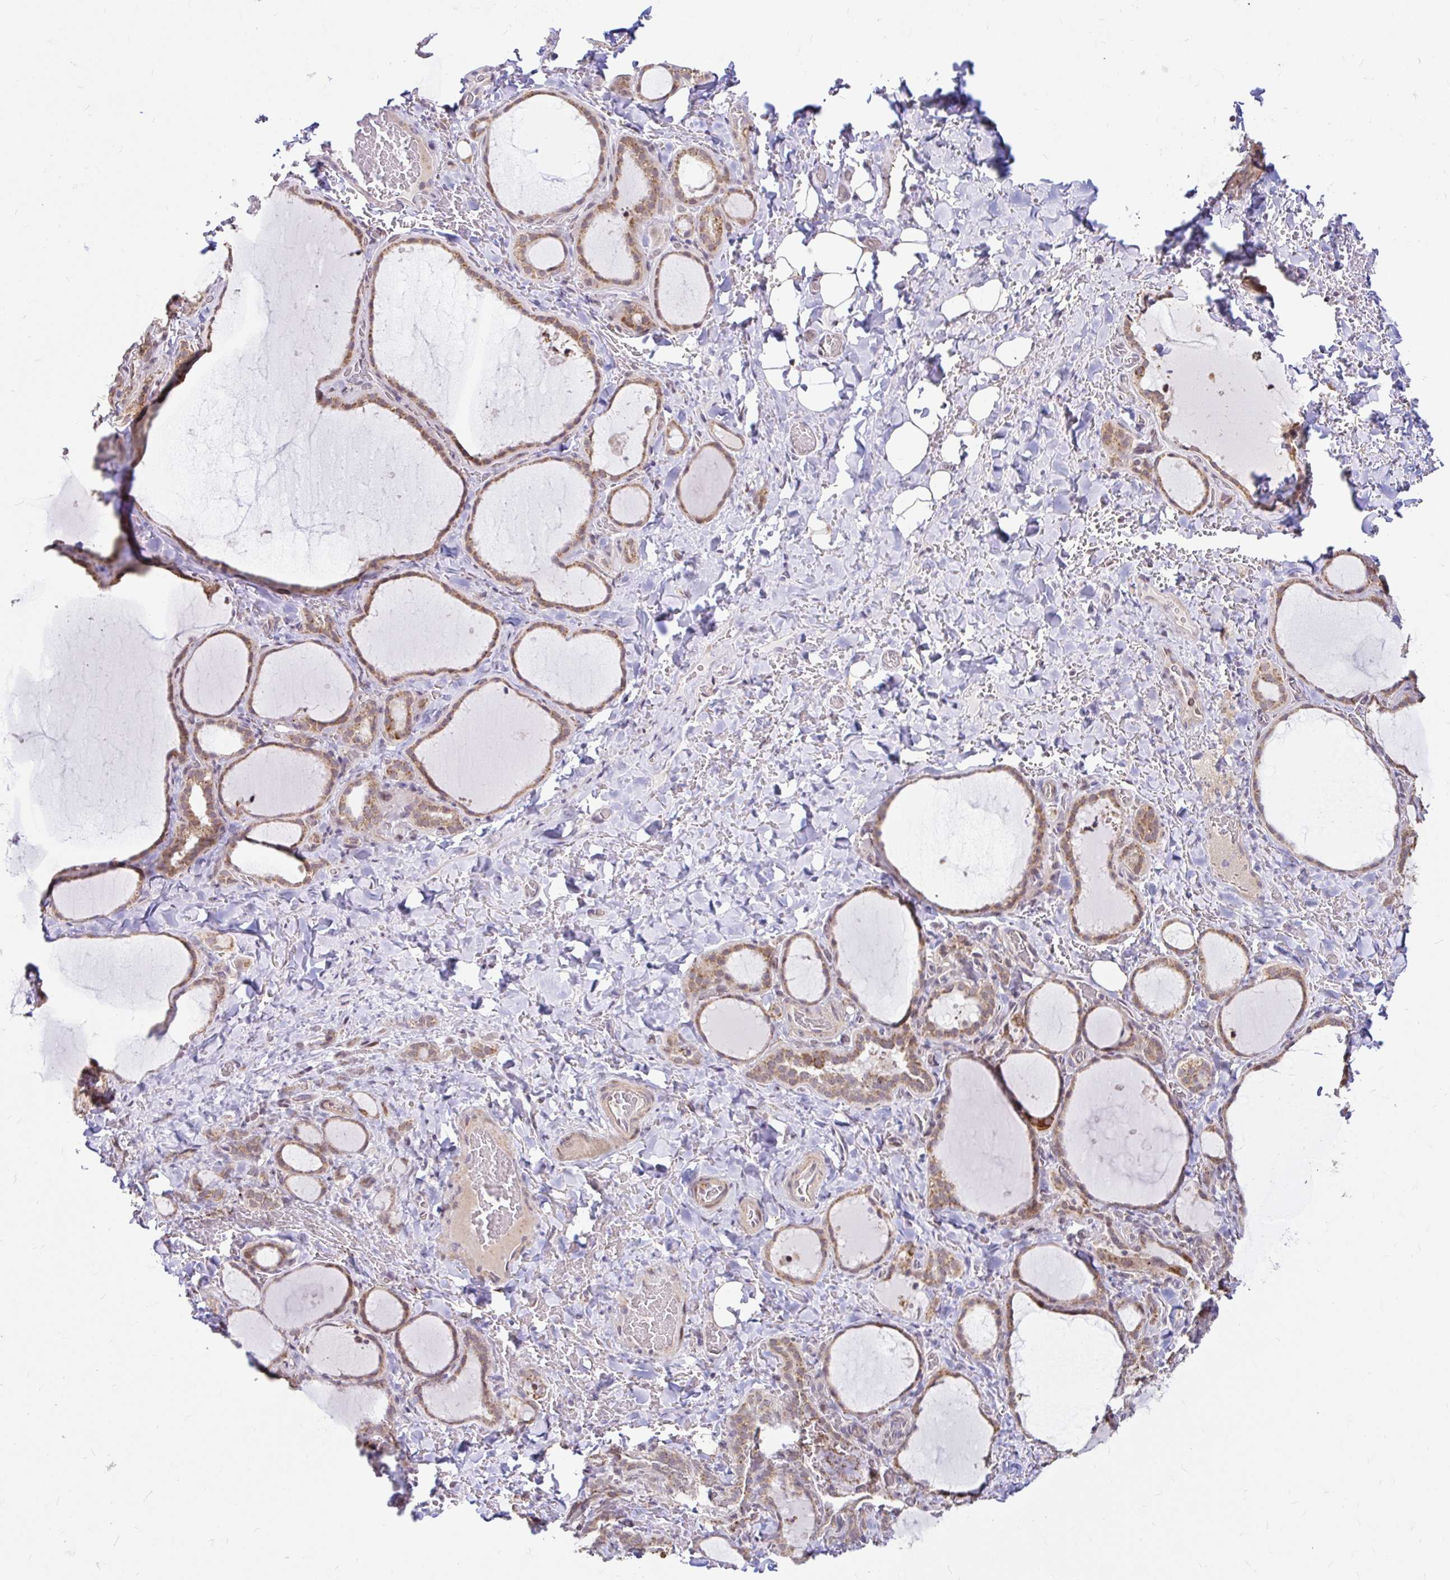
{"staining": {"intensity": "moderate", "quantity": ">75%", "location": "cytoplasmic/membranous"}, "tissue": "thyroid gland", "cell_type": "Glandular cells", "image_type": "normal", "snomed": [{"axis": "morphology", "description": "Normal tissue, NOS"}, {"axis": "topography", "description": "Thyroid gland"}], "caption": "High-magnification brightfield microscopy of benign thyroid gland stained with DAB (3,3'-diaminobenzidine) (brown) and counterstained with hematoxylin (blue). glandular cells exhibit moderate cytoplasmic/membranous staining is identified in approximately>75% of cells.", "gene": "TIMM50", "patient": {"sex": "female", "age": 22}}